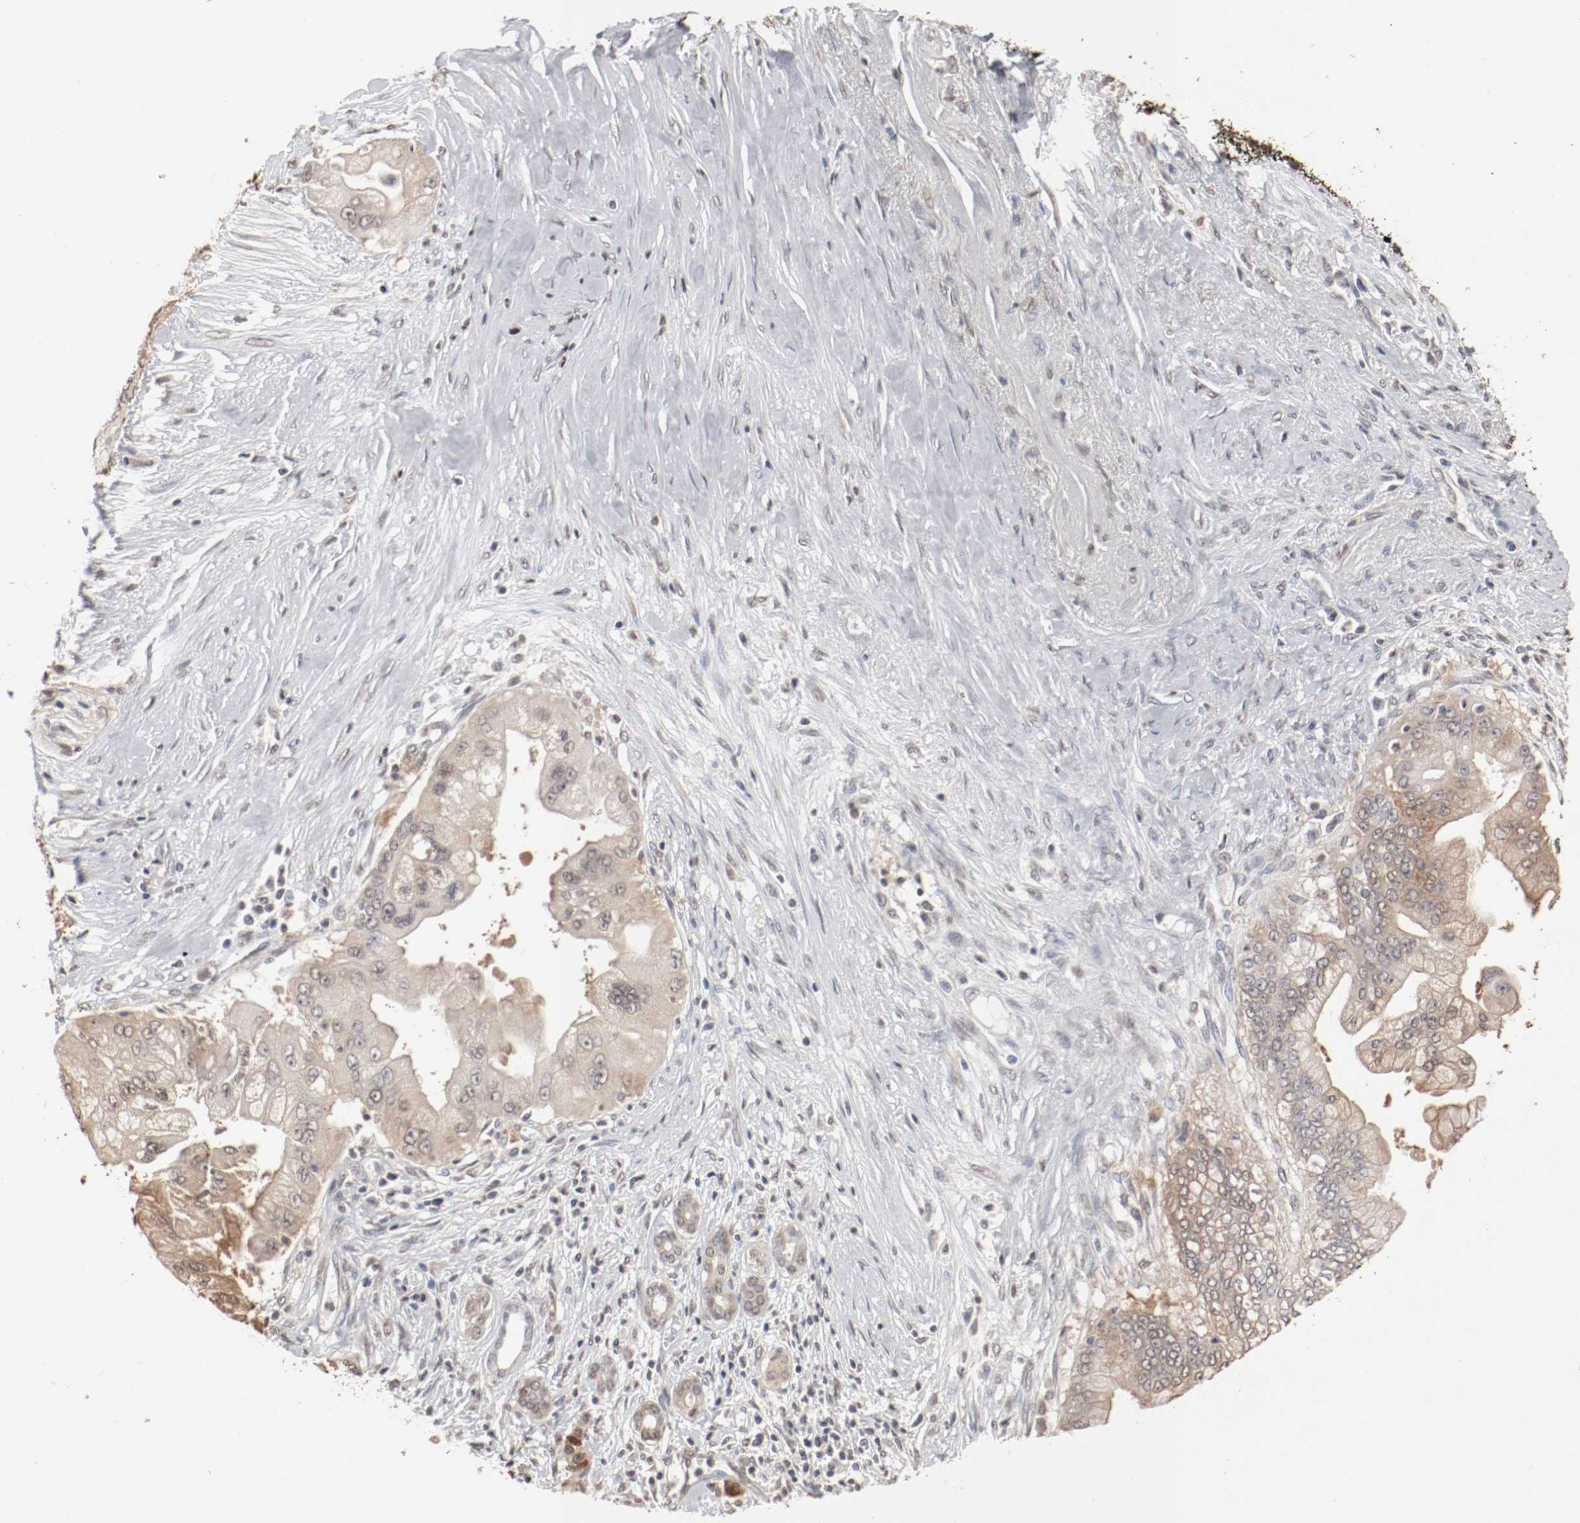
{"staining": {"intensity": "moderate", "quantity": "25%-75%", "location": "cytoplasmic/membranous,nuclear"}, "tissue": "pancreatic cancer", "cell_type": "Tumor cells", "image_type": "cancer", "snomed": [{"axis": "morphology", "description": "Adenocarcinoma, NOS"}, {"axis": "topography", "description": "Pancreas"}], "caption": "Pancreatic cancer tissue displays moderate cytoplasmic/membranous and nuclear staining in approximately 25%-75% of tumor cells", "gene": "WASL", "patient": {"sex": "male", "age": 59}}